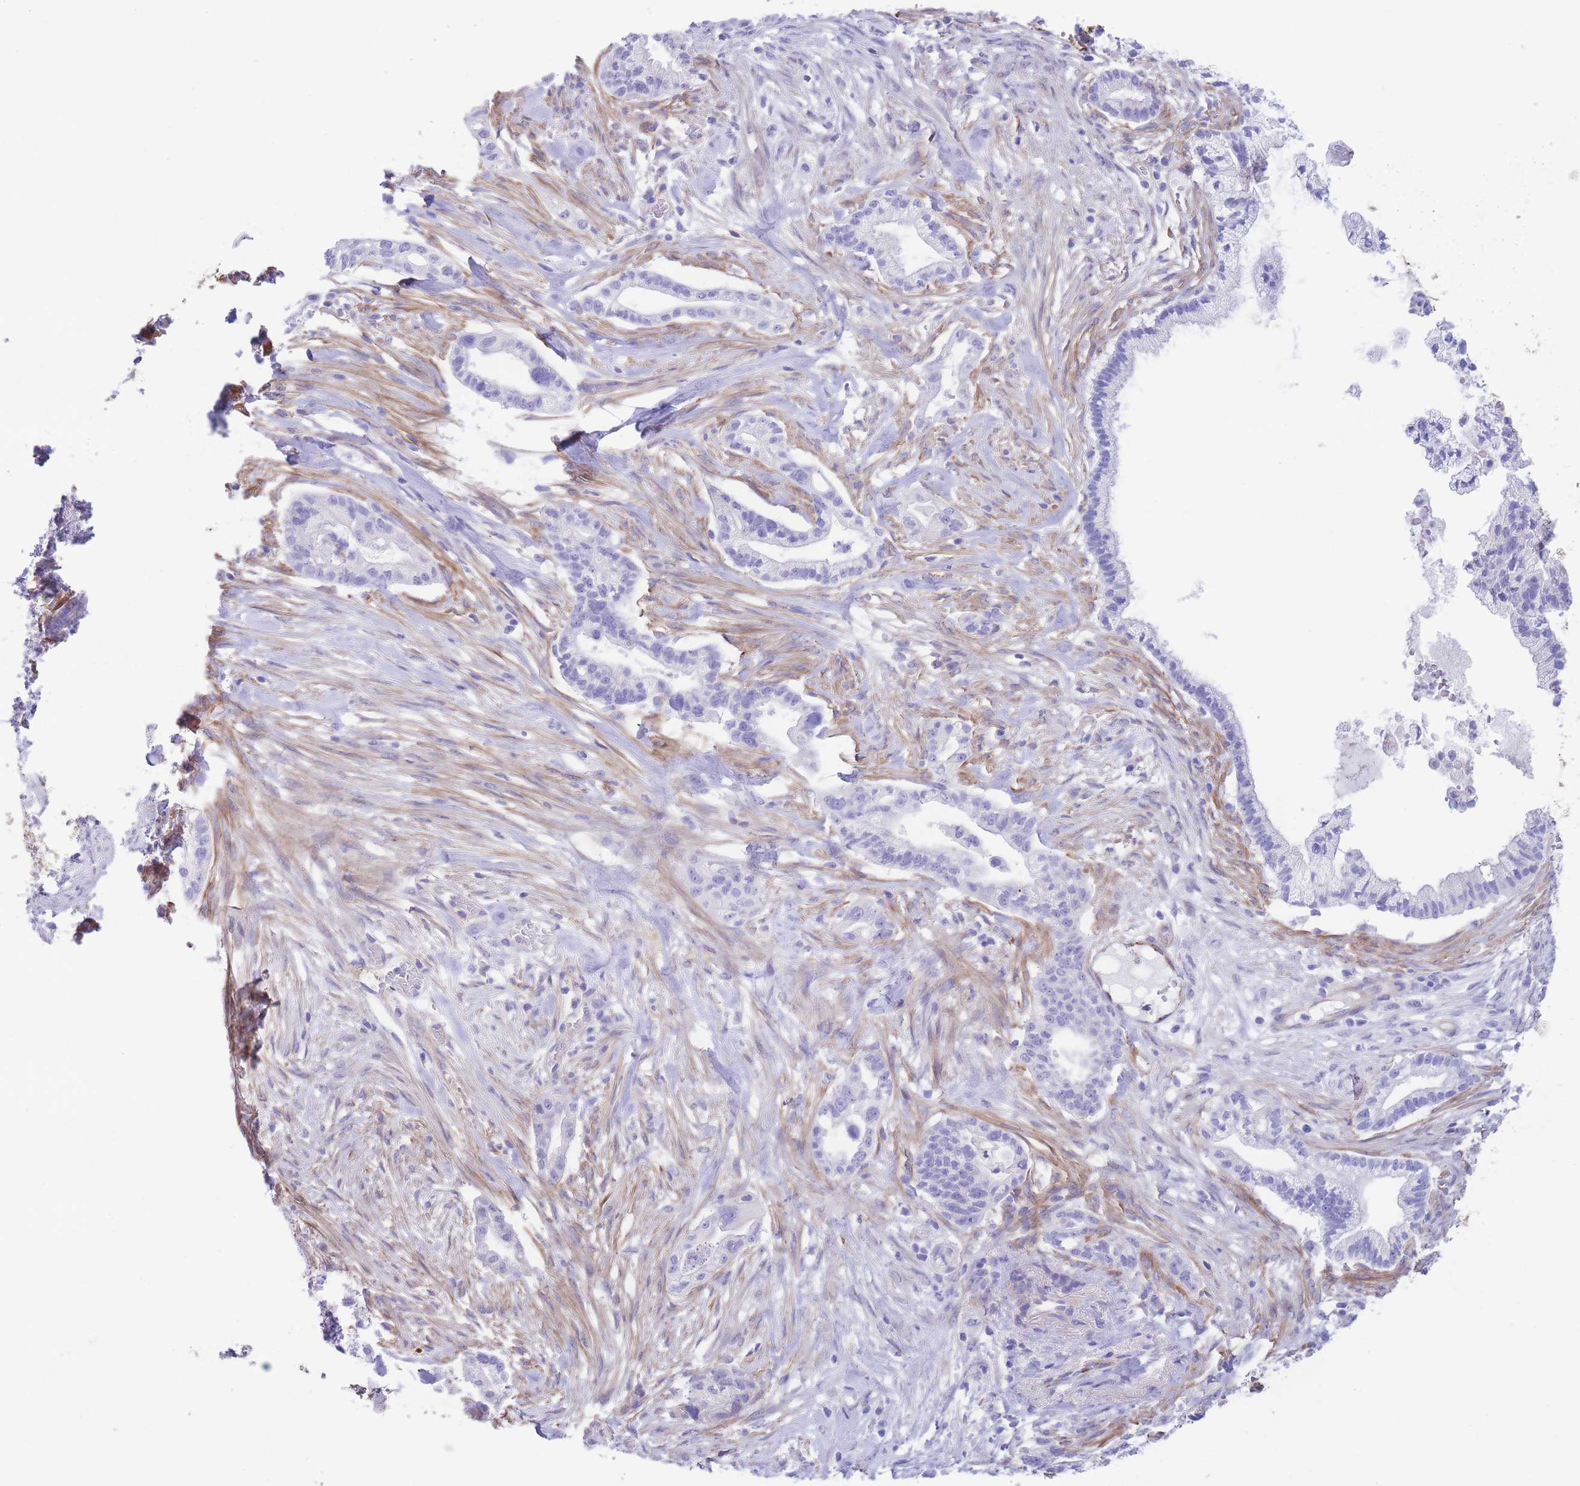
{"staining": {"intensity": "negative", "quantity": "none", "location": "none"}, "tissue": "pancreatic cancer", "cell_type": "Tumor cells", "image_type": "cancer", "snomed": [{"axis": "morphology", "description": "Adenocarcinoma, NOS"}, {"axis": "topography", "description": "Pancreas"}], "caption": "Immunohistochemistry (IHC) histopathology image of neoplastic tissue: human adenocarcinoma (pancreatic) stained with DAB (3,3'-diaminobenzidine) displays no significant protein positivity in tumor cells.", "gene": "DET1", "patient": {"sex": "male", "age": 44}}